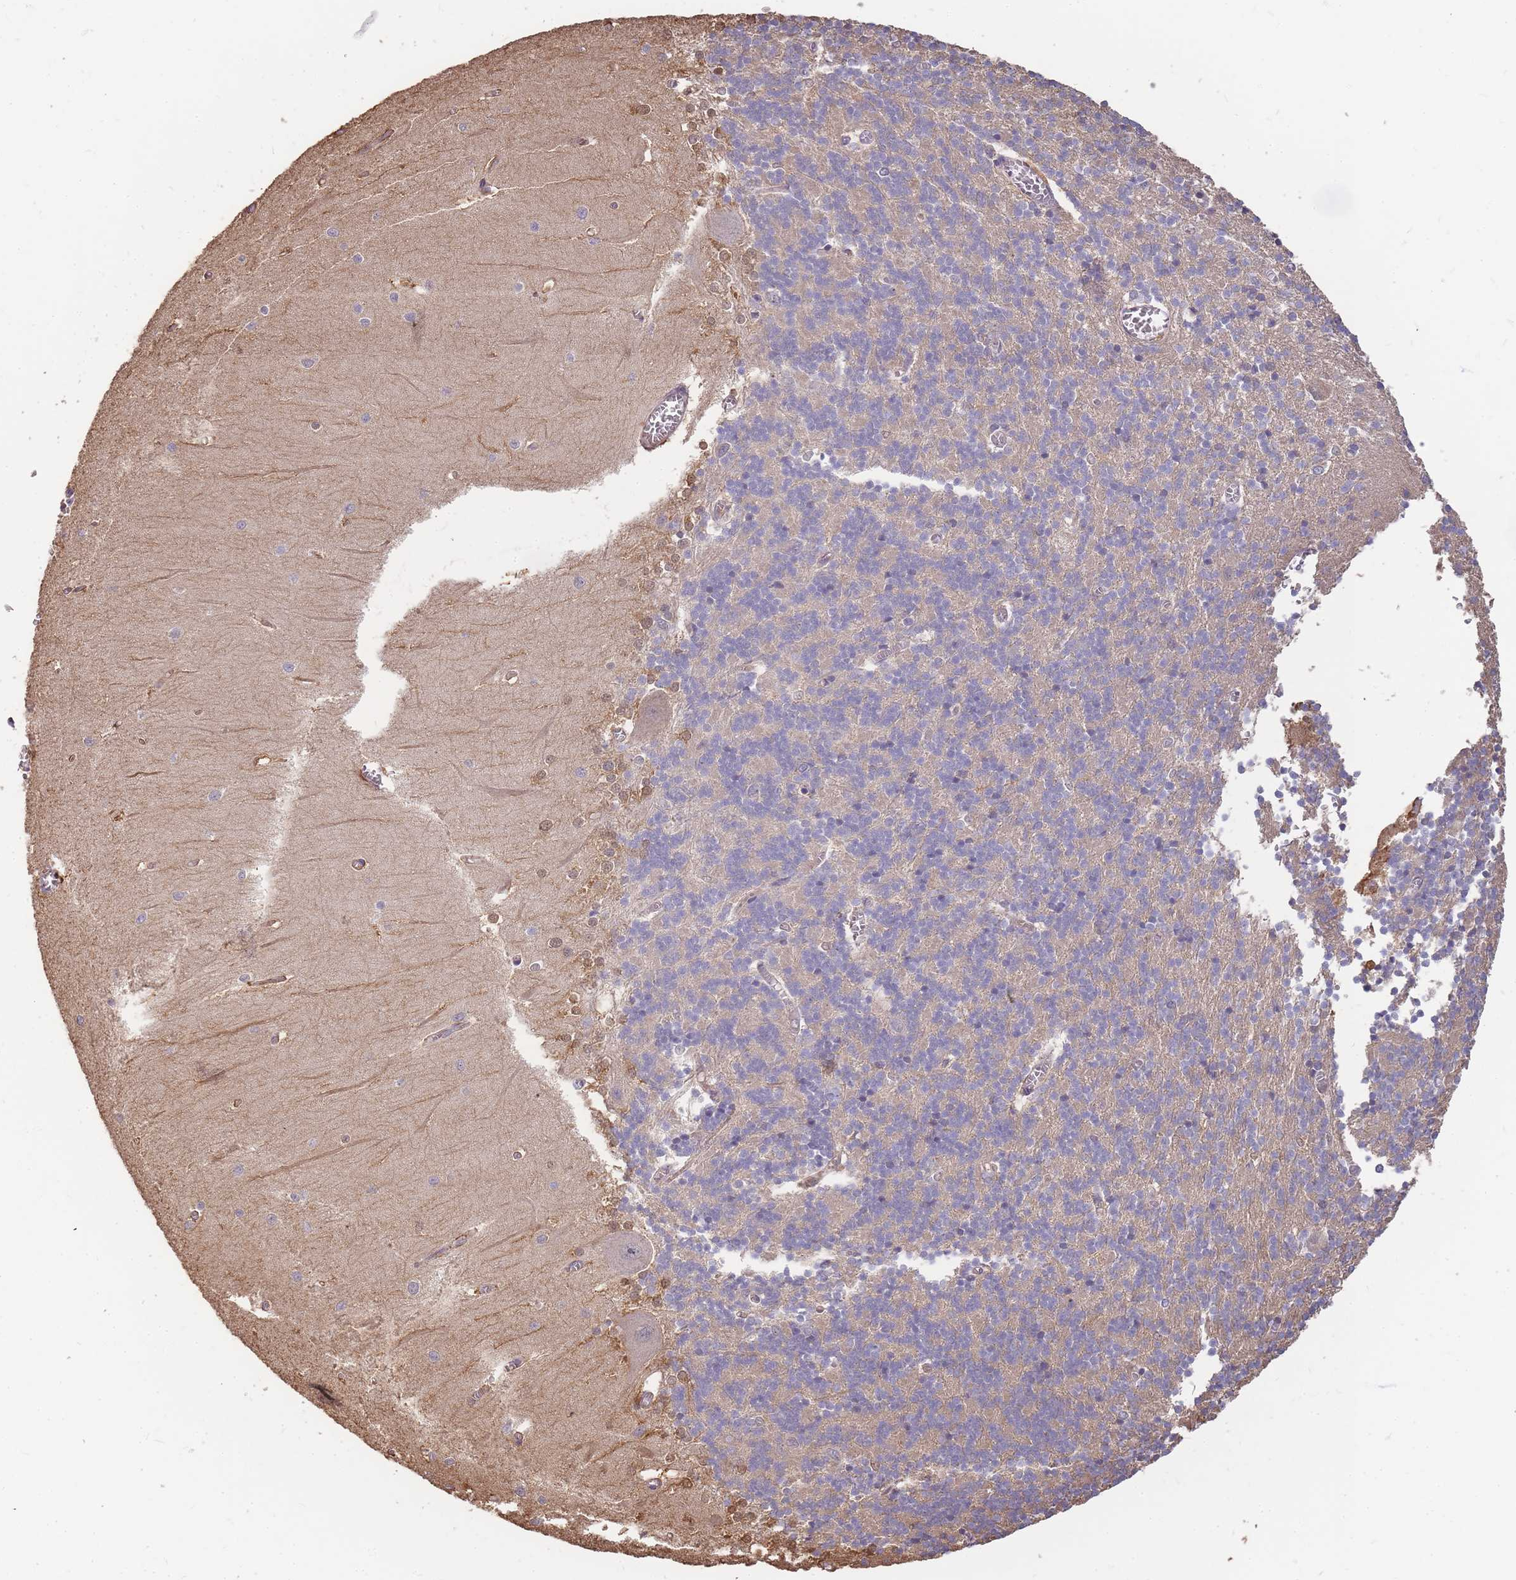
{"staining": {"intensity": "weak", "quantity": "<25%", "location": "cytoplasmic/membranous"}, "tissue": "cerebellum", "cell_type": "Cells in granular layer", "image_type": "normal", "snomed": [{"axis": "morphology", "description": "Normal tissue, NOS"}, {"axis": "topography", "description": "Cerebellum"}], "caption": "Histopathology image shows no protein positivity in cells in granular layer of benign cerebellum. The staining is performed using DAB (3,3'-diaminobenzidine) brown chromogen with nuclei counter-stained in using hematoxylin.", "gene": "CDKN2AIPNL", "patient": {"sex": "male", "age": 37}}